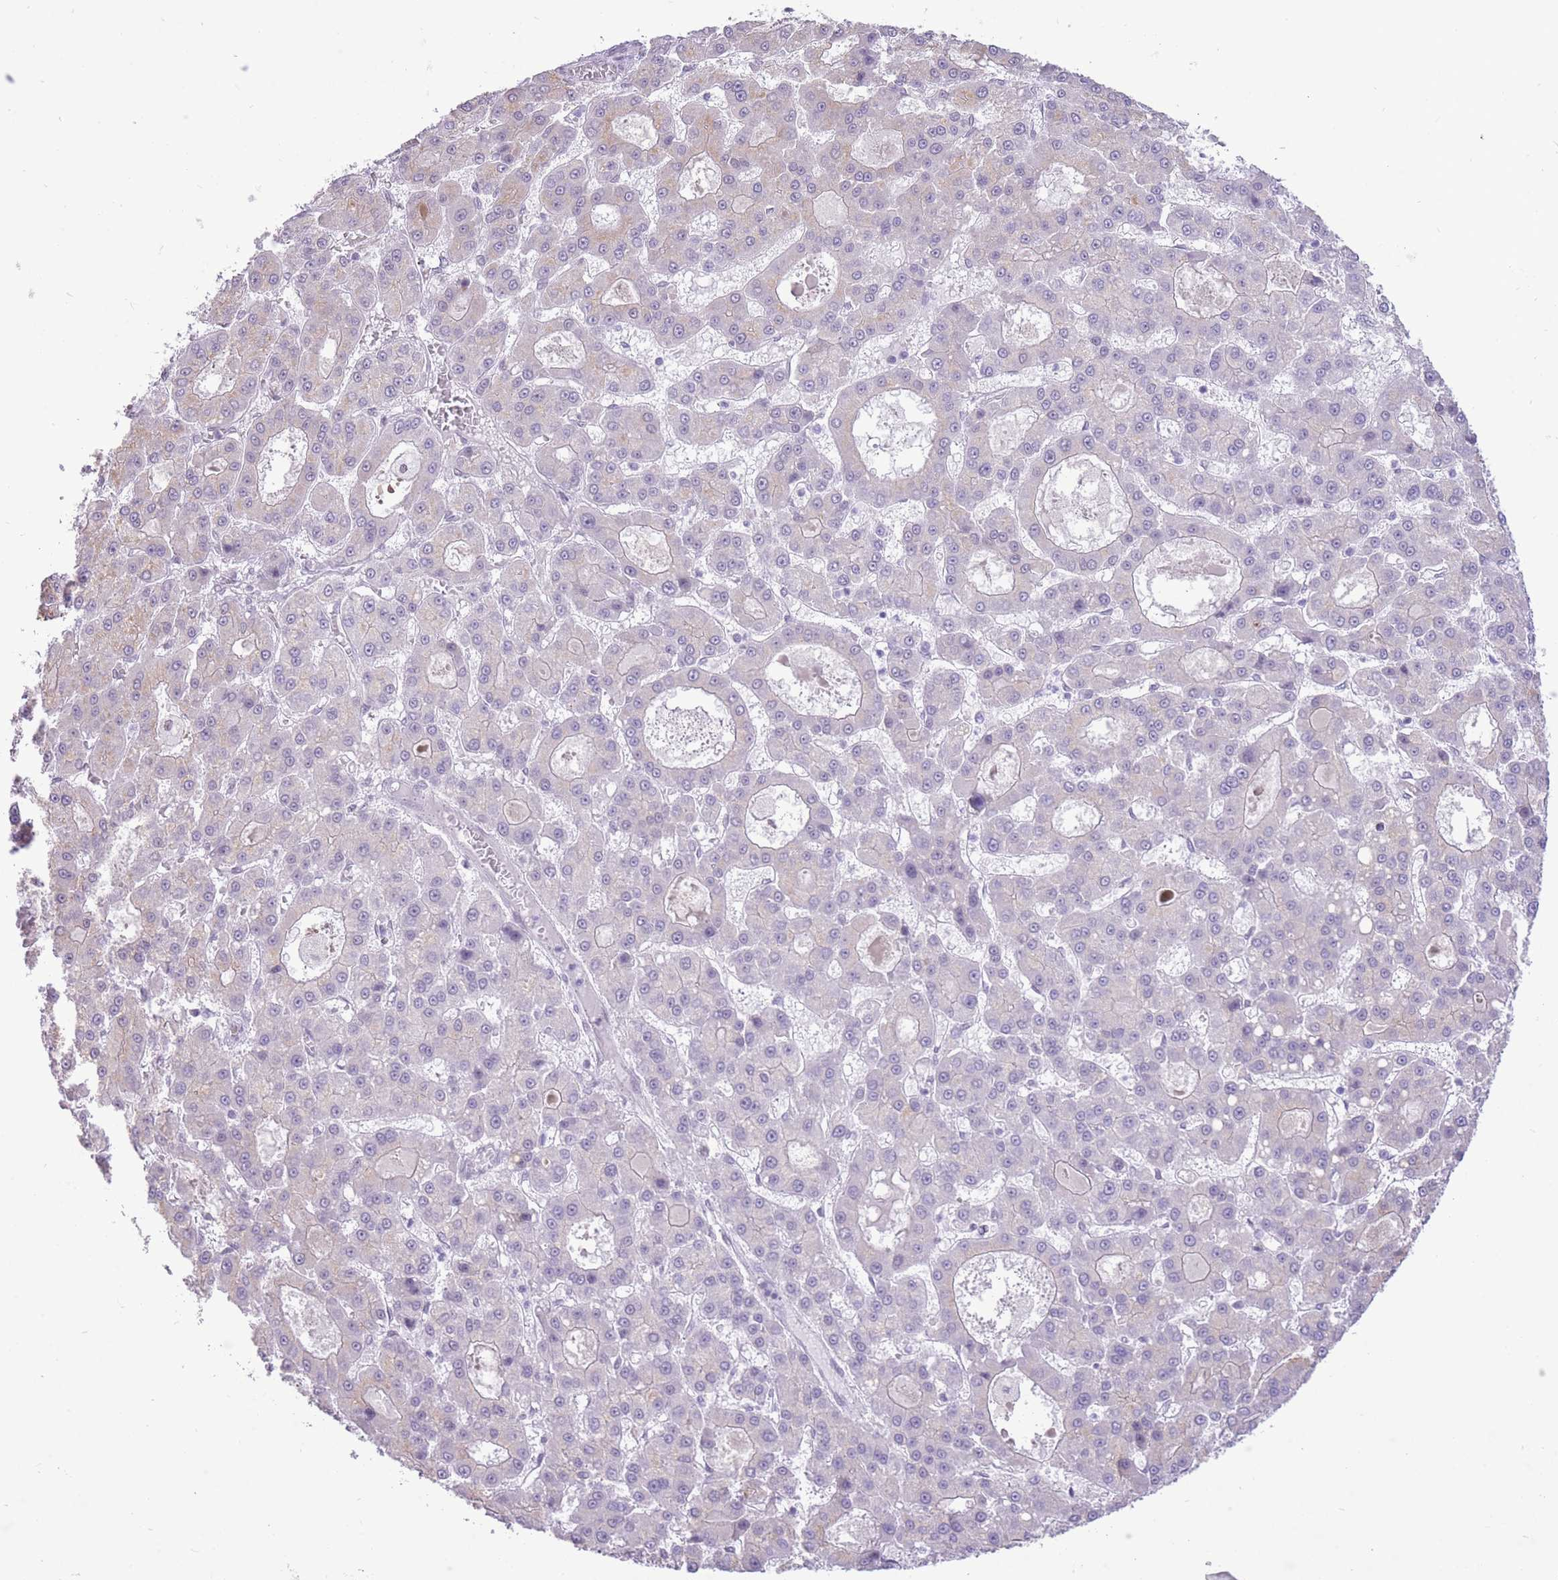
{"staining": {"intensity": "negative", "quantity": "none", "location": "none"}, "tissue": "liver cancer", "cell_type": "Tumor cells", "image_type": "cancer", "snomed": [{"axis": "morphology", "description": "Carcinoma, Hepatocellular, NOS"}, {"axis": "topography", "description": "Liver"}], "caption": "Immunohistochemical staining of liver hepatocellular carcinoma shows no significant expression in tumor cells.", "gene": "ZBED5", "patient": {"sex": "male", "age": 70}}